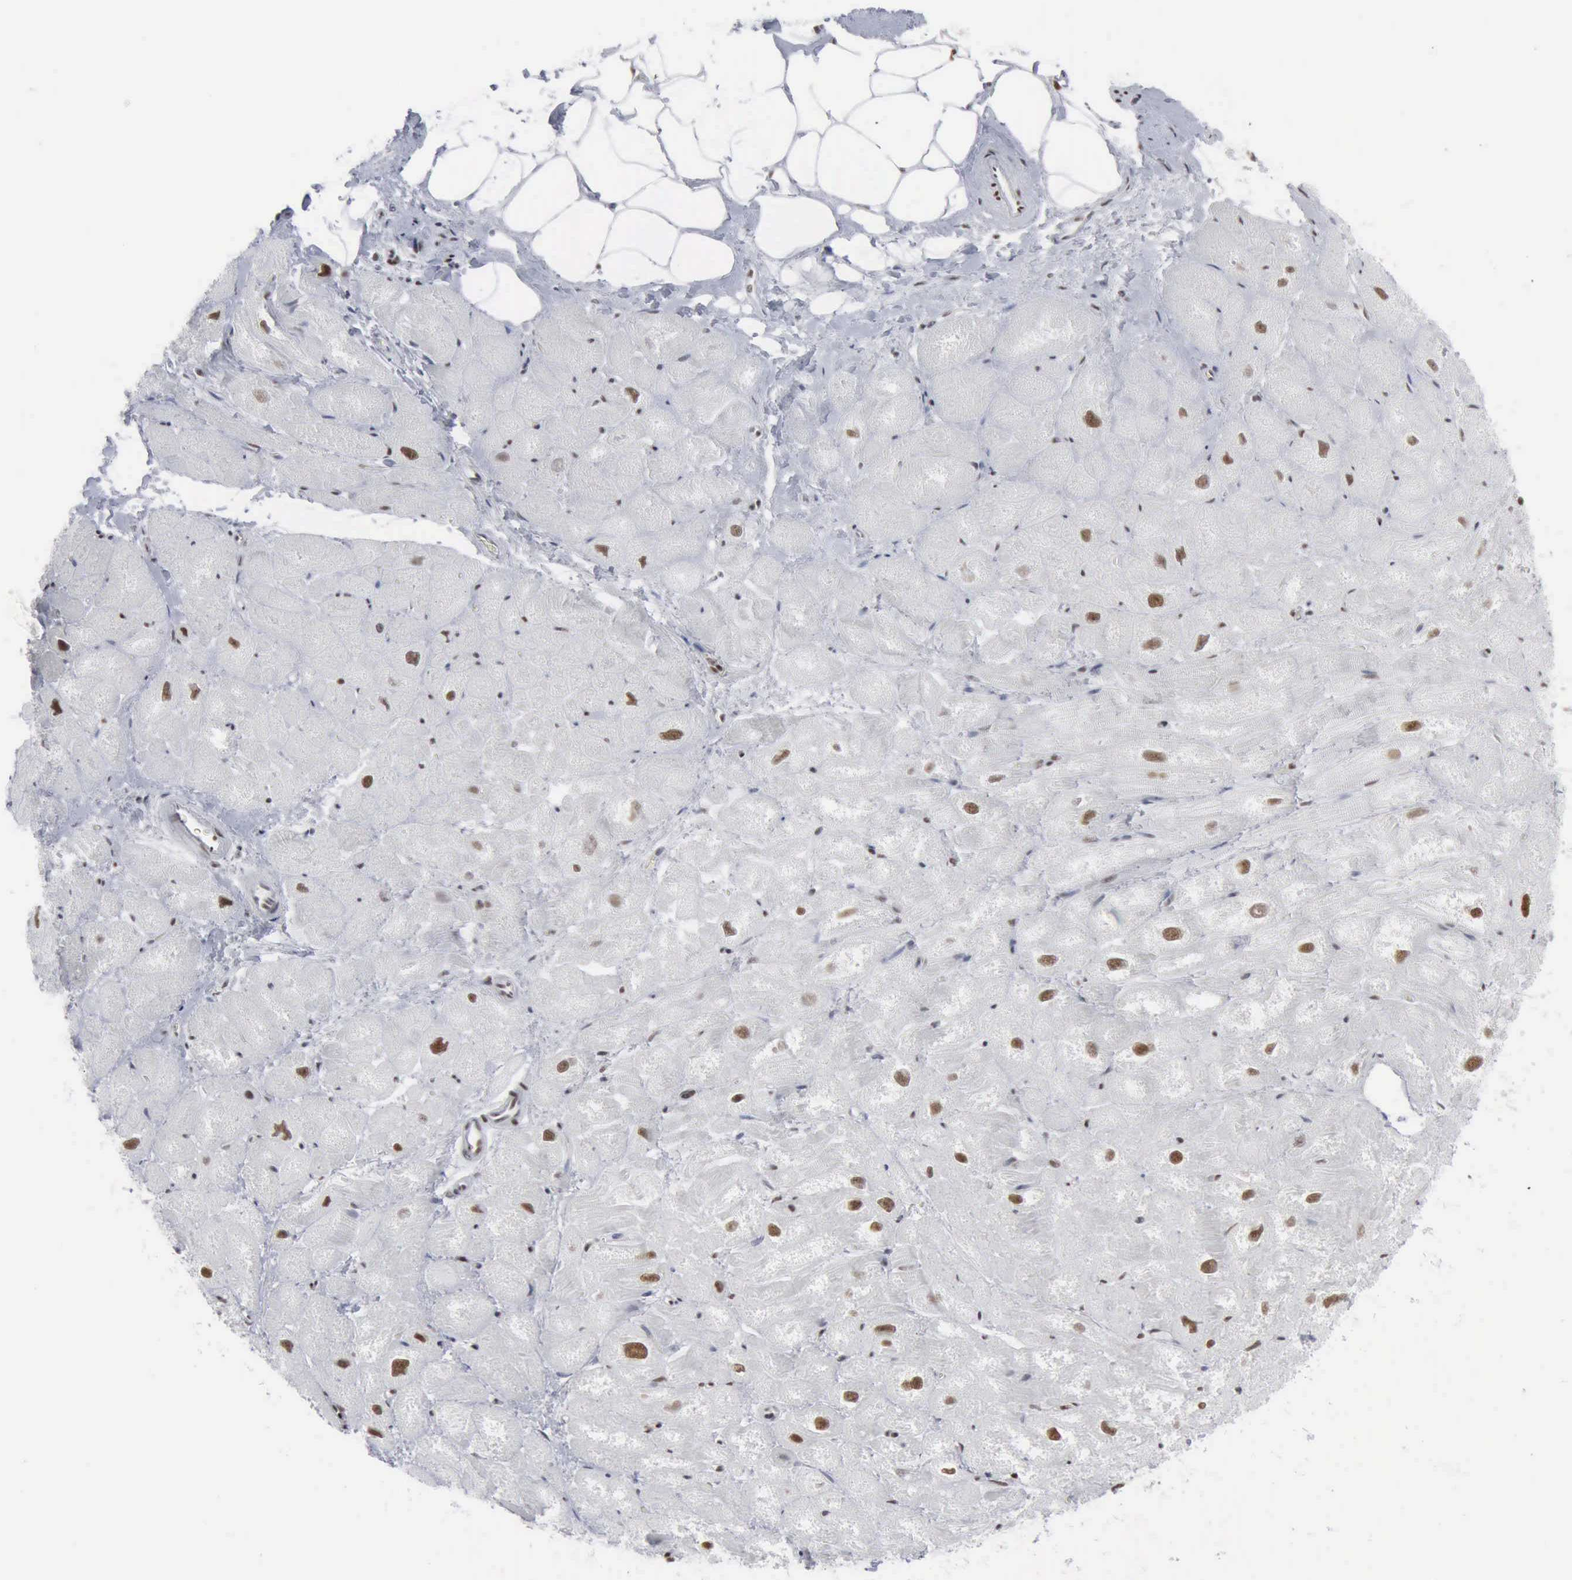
{"staining": {"intensity": "moderate", "quantity": ">75%", "location": "nuclear"}, "tissue": "heart muscle", "cell_type": "Cardiomyocytes", "image_type": "normal", "snomed": [{"axis": "morphology", "description": "Normal tissue, NOS"}, {"axis": "topography", "description": "Heart"}], "caption": "An immunohistochemistry histopathology image of benign tissue is shown. Protein staining in brown shows moderate nuclear positivity in heart muscle within cardiomyocytes. (Brightfield microscopy of DAB IHC at high magnification).", "gene": "XPA", "patient": {"sex": "male", "age": 49}}